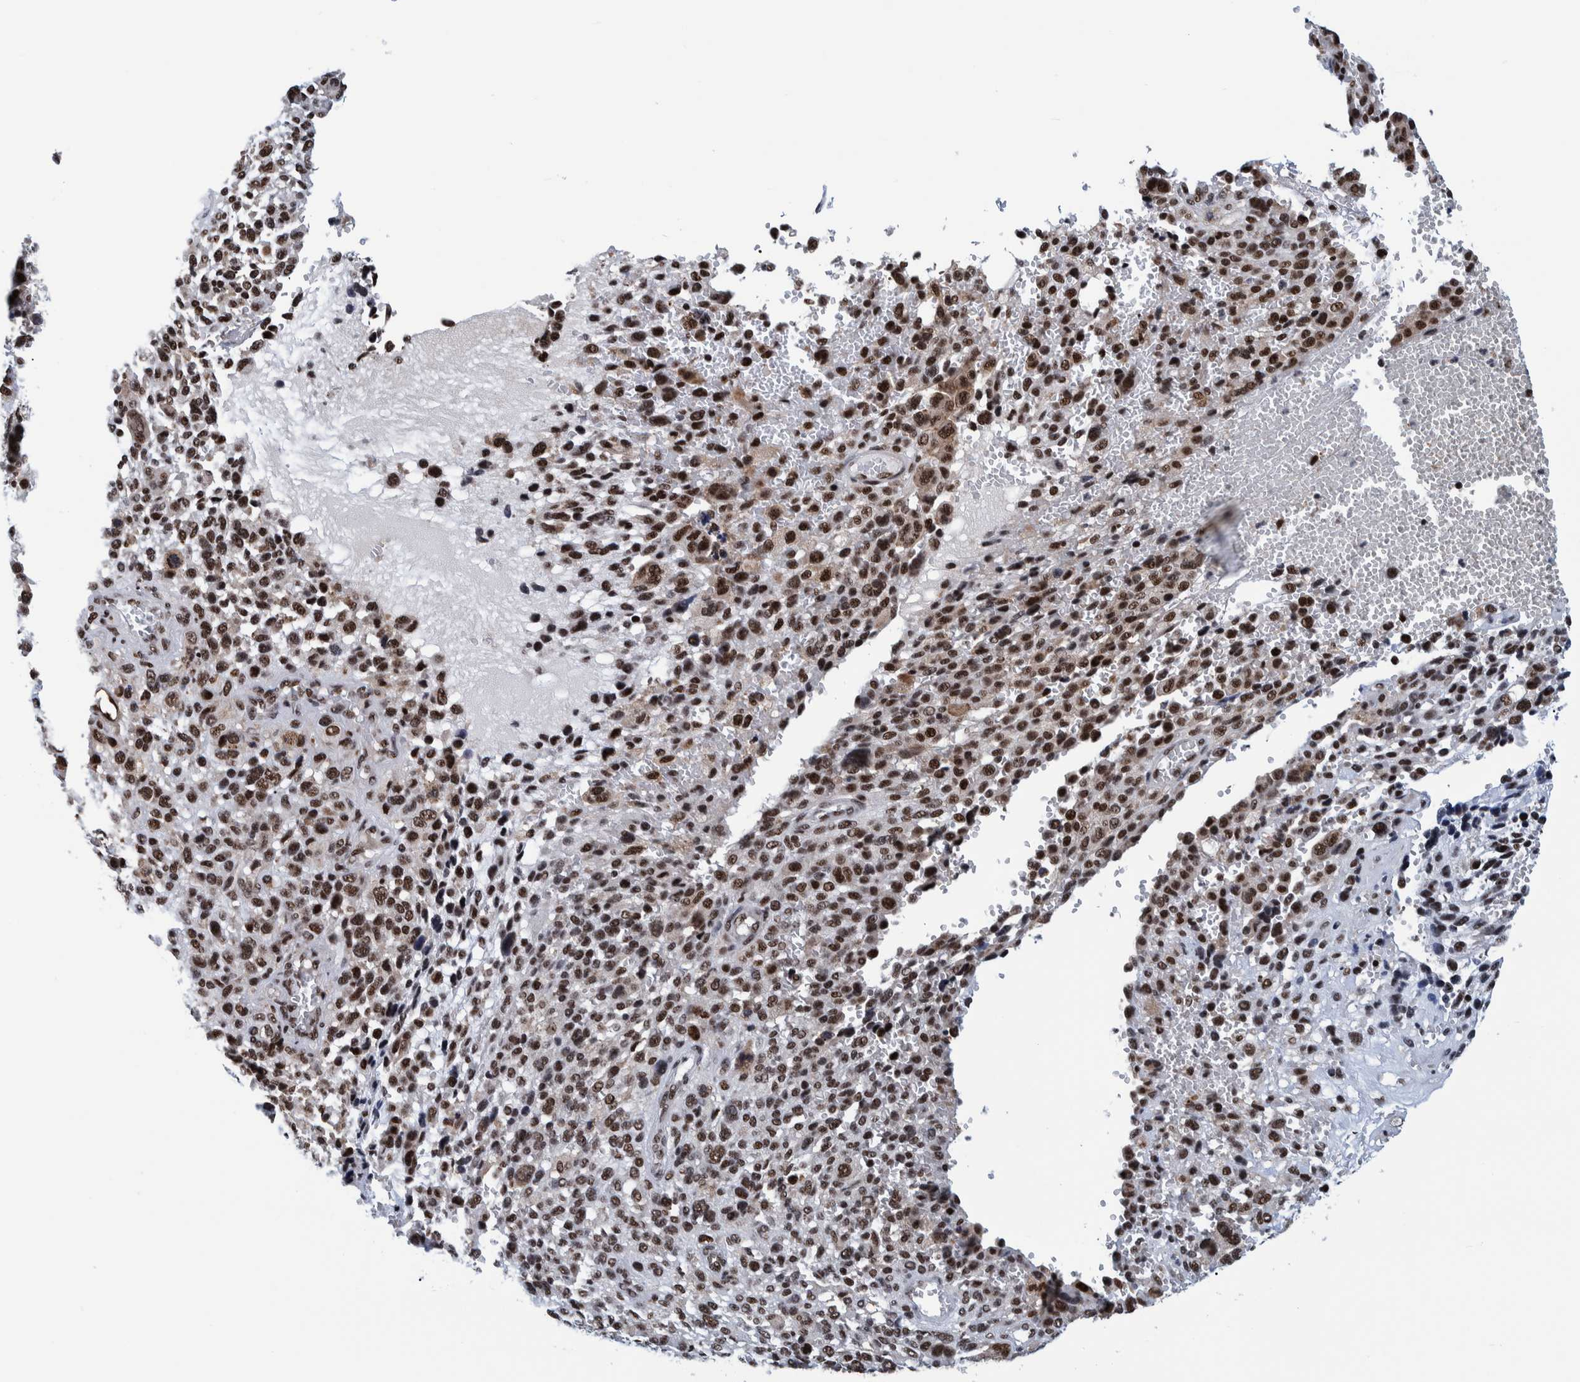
{"staining": {"intensity": "moderate", "quantity": ">75%", "location": "nuclear"}, "tissue": "melanoma", "cell_type": "Tumor cells", "image_type": "cancer", "snomed": [{"axis": "morphology", "description": "Malignant melanoma, NOS"}, {"axis": "topography", "description": "Skin"}], "caption": "A micrograph of malignant melanoma stained for a protein shows moderate nuclear brown staining in tumor cells. The protein is shown in brown color, while the nuclei are stained blue.", "gene": "EFTUD2", "patient": {"sex": "female", "age": 55}}